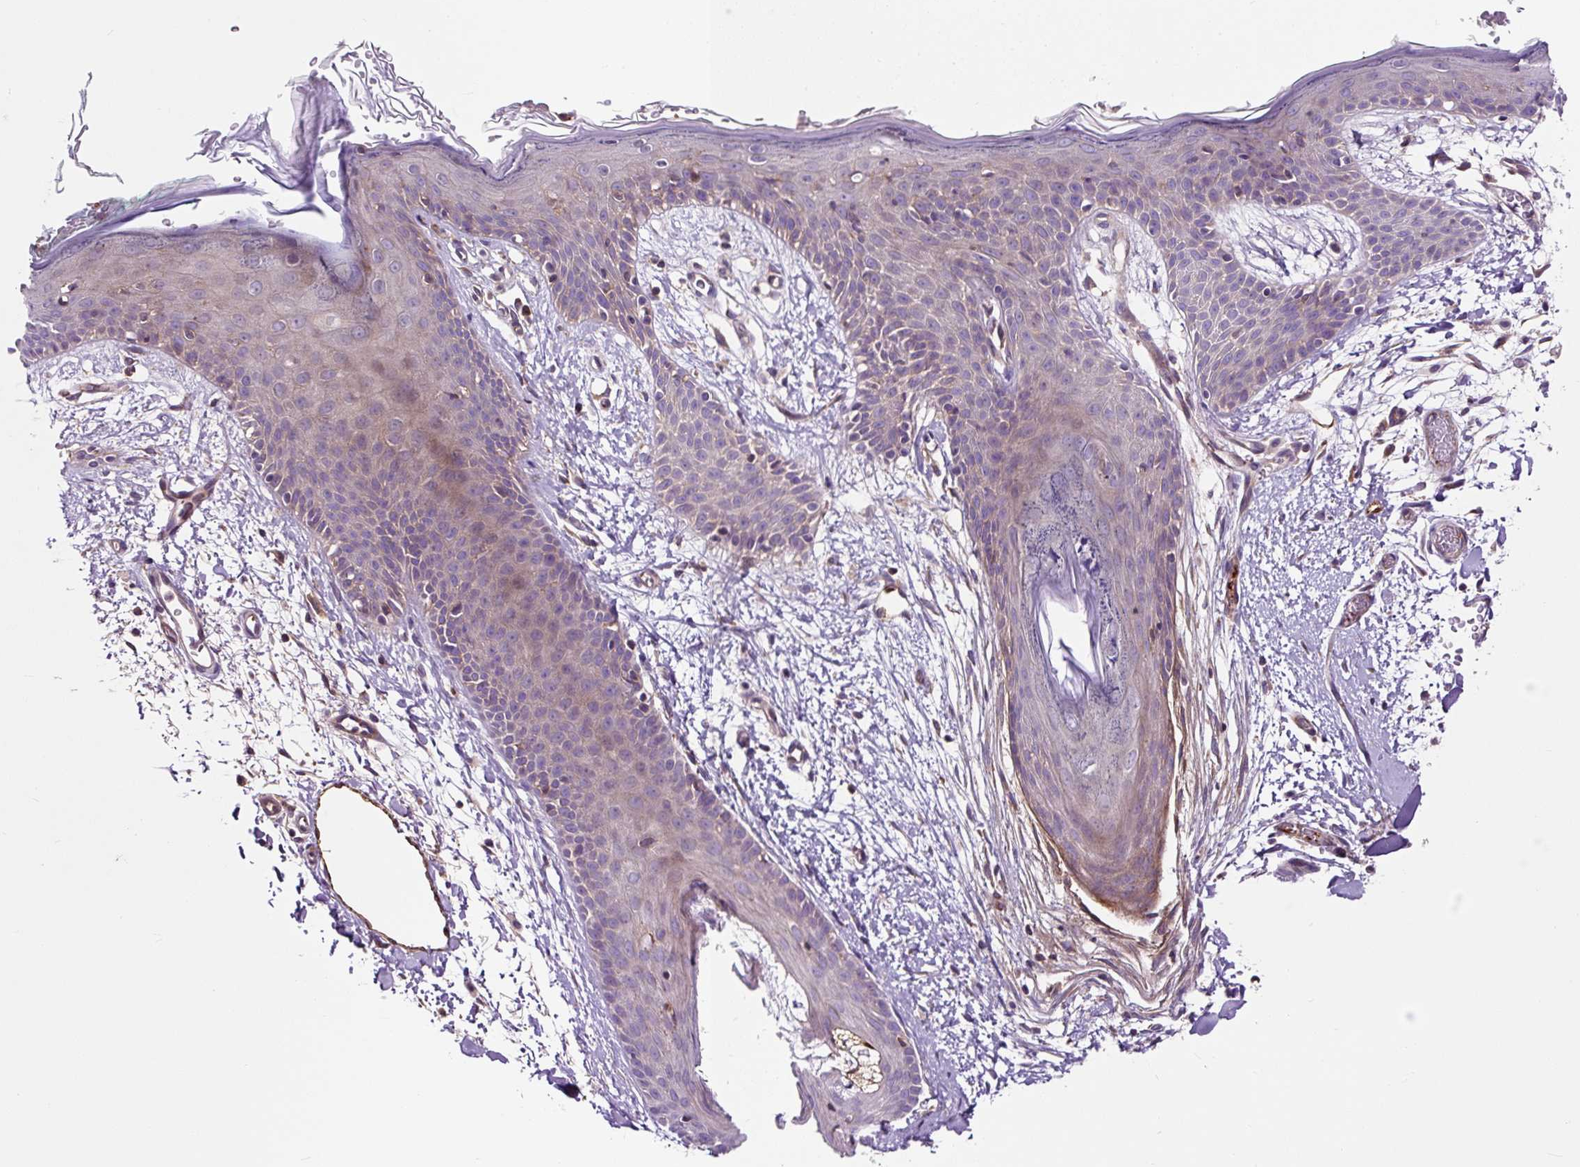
{"staining": {"intensity": "moderate", "quantity": "<25%", "location": "cytoplasmic/membranous"}, "tissue": "skin", "cell_type": "Fibroblasts", "image_type": "normal", "snomed": [{"axis": "morphology", "description": "Normal tissue, NOS"}, {"axis": "topography", "description": "Skin"}], "caption": "IHC micrograph of normal human skin stained for a protein (brown), which demonstrates low levels of moderate cytoplasmic/membranous staining in about <25% of fibroblasts.", "gene": "PCDHGB3", "patient": {"sex": "male", "age": 79}}